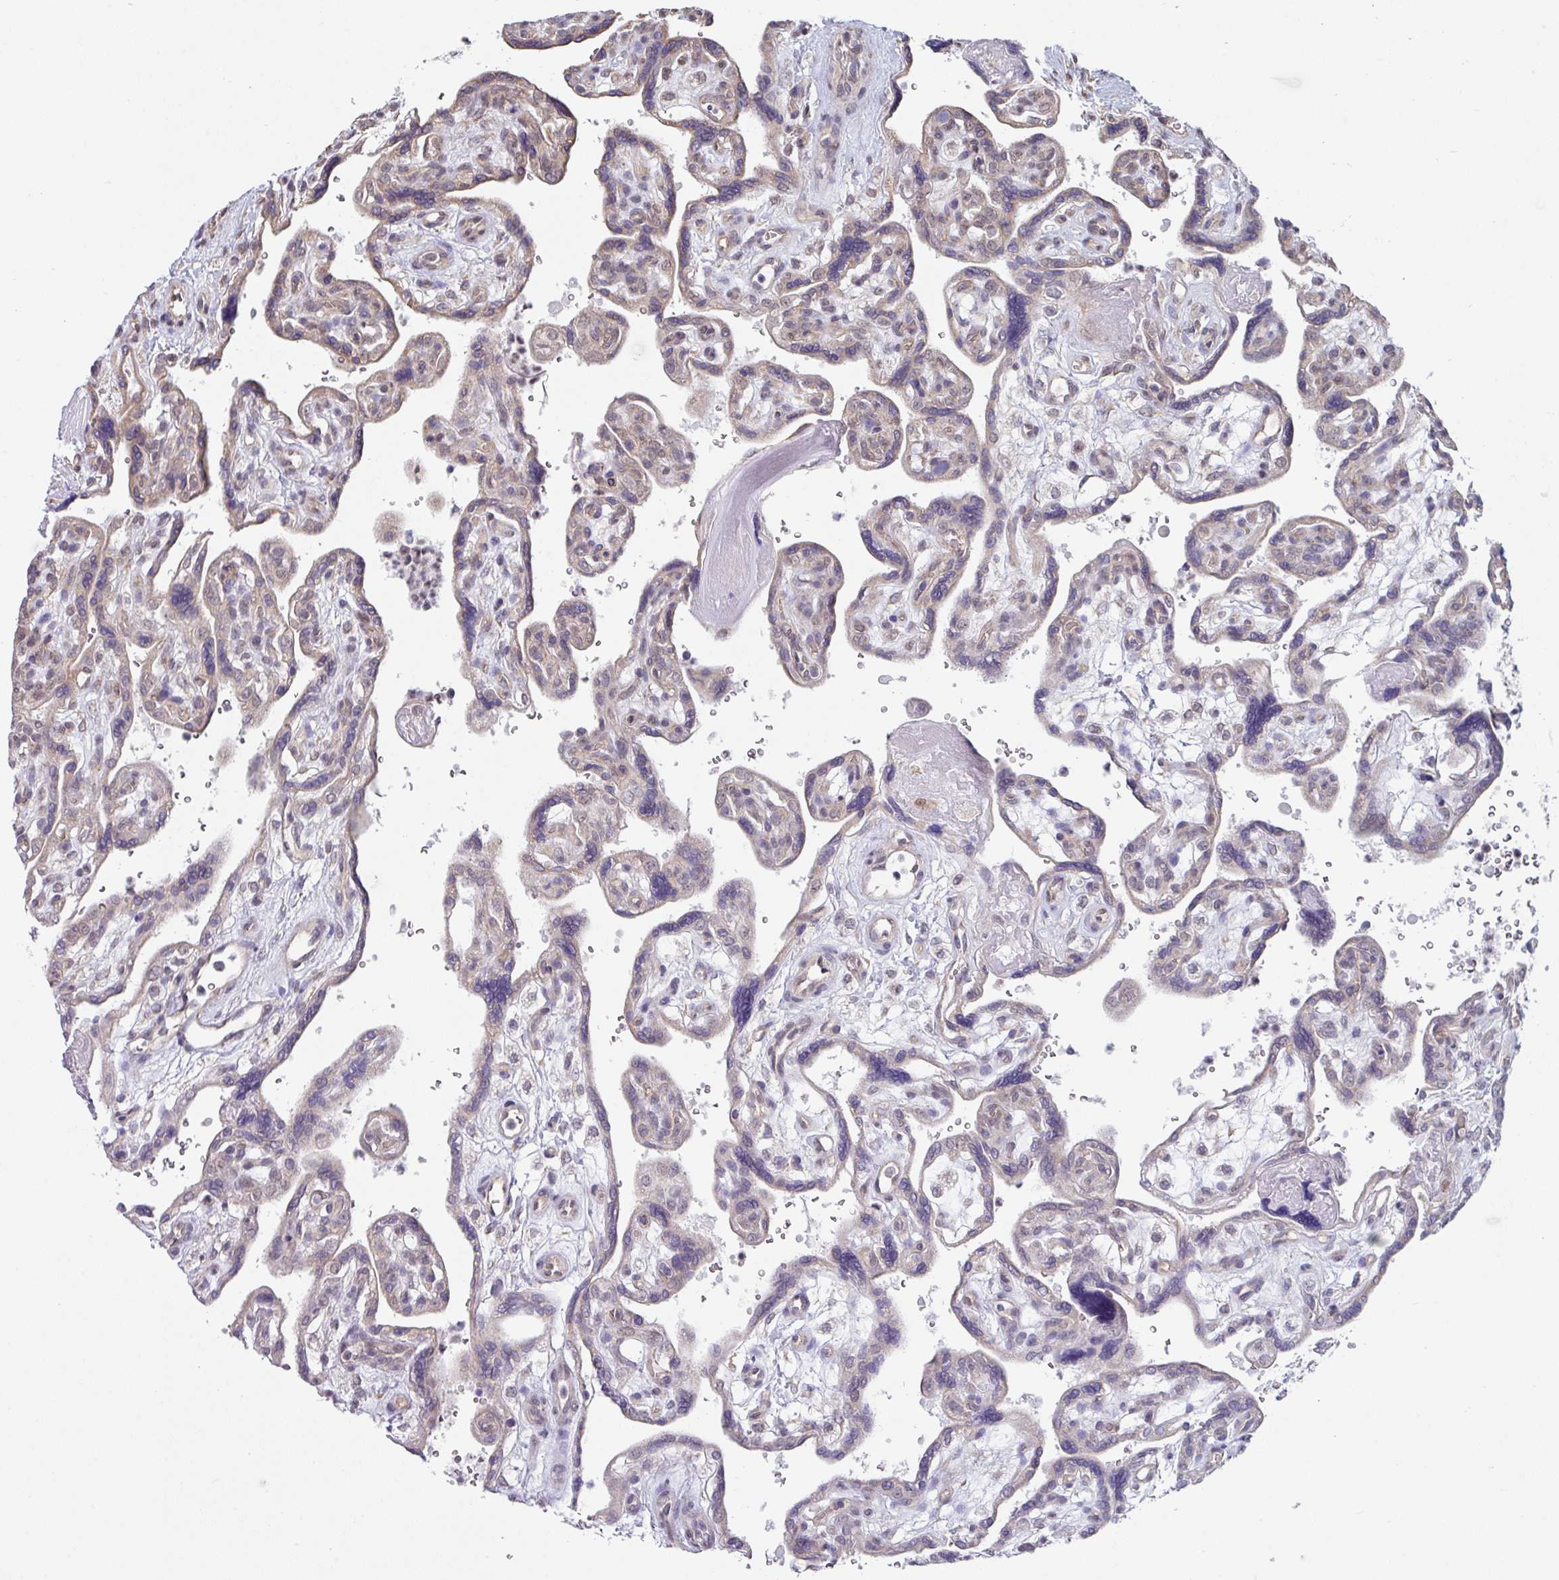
{"staining": {"intensity": "weak", "quantity": "25%-75%", "location": "nuclear"}, "tissue": "placenta", "cell_type": "Trophoblastic cells", "image_type": "normal", "snomed": [{"axis": "morphology", "description": "Normal tissue, NOS"}, {"axis": "topography", "description": "Placenta"}], "caption": "Immunohistochemistry (IHC) (DAB) staining of normal placenta displays weak nuclear protein staining in about 25%-75% of trophoblastic cells. (Brightfield microscopy of DAB IHC at high magnification).", "gene": "TMED5", "patient": {"sex": "female", "age": 39}}